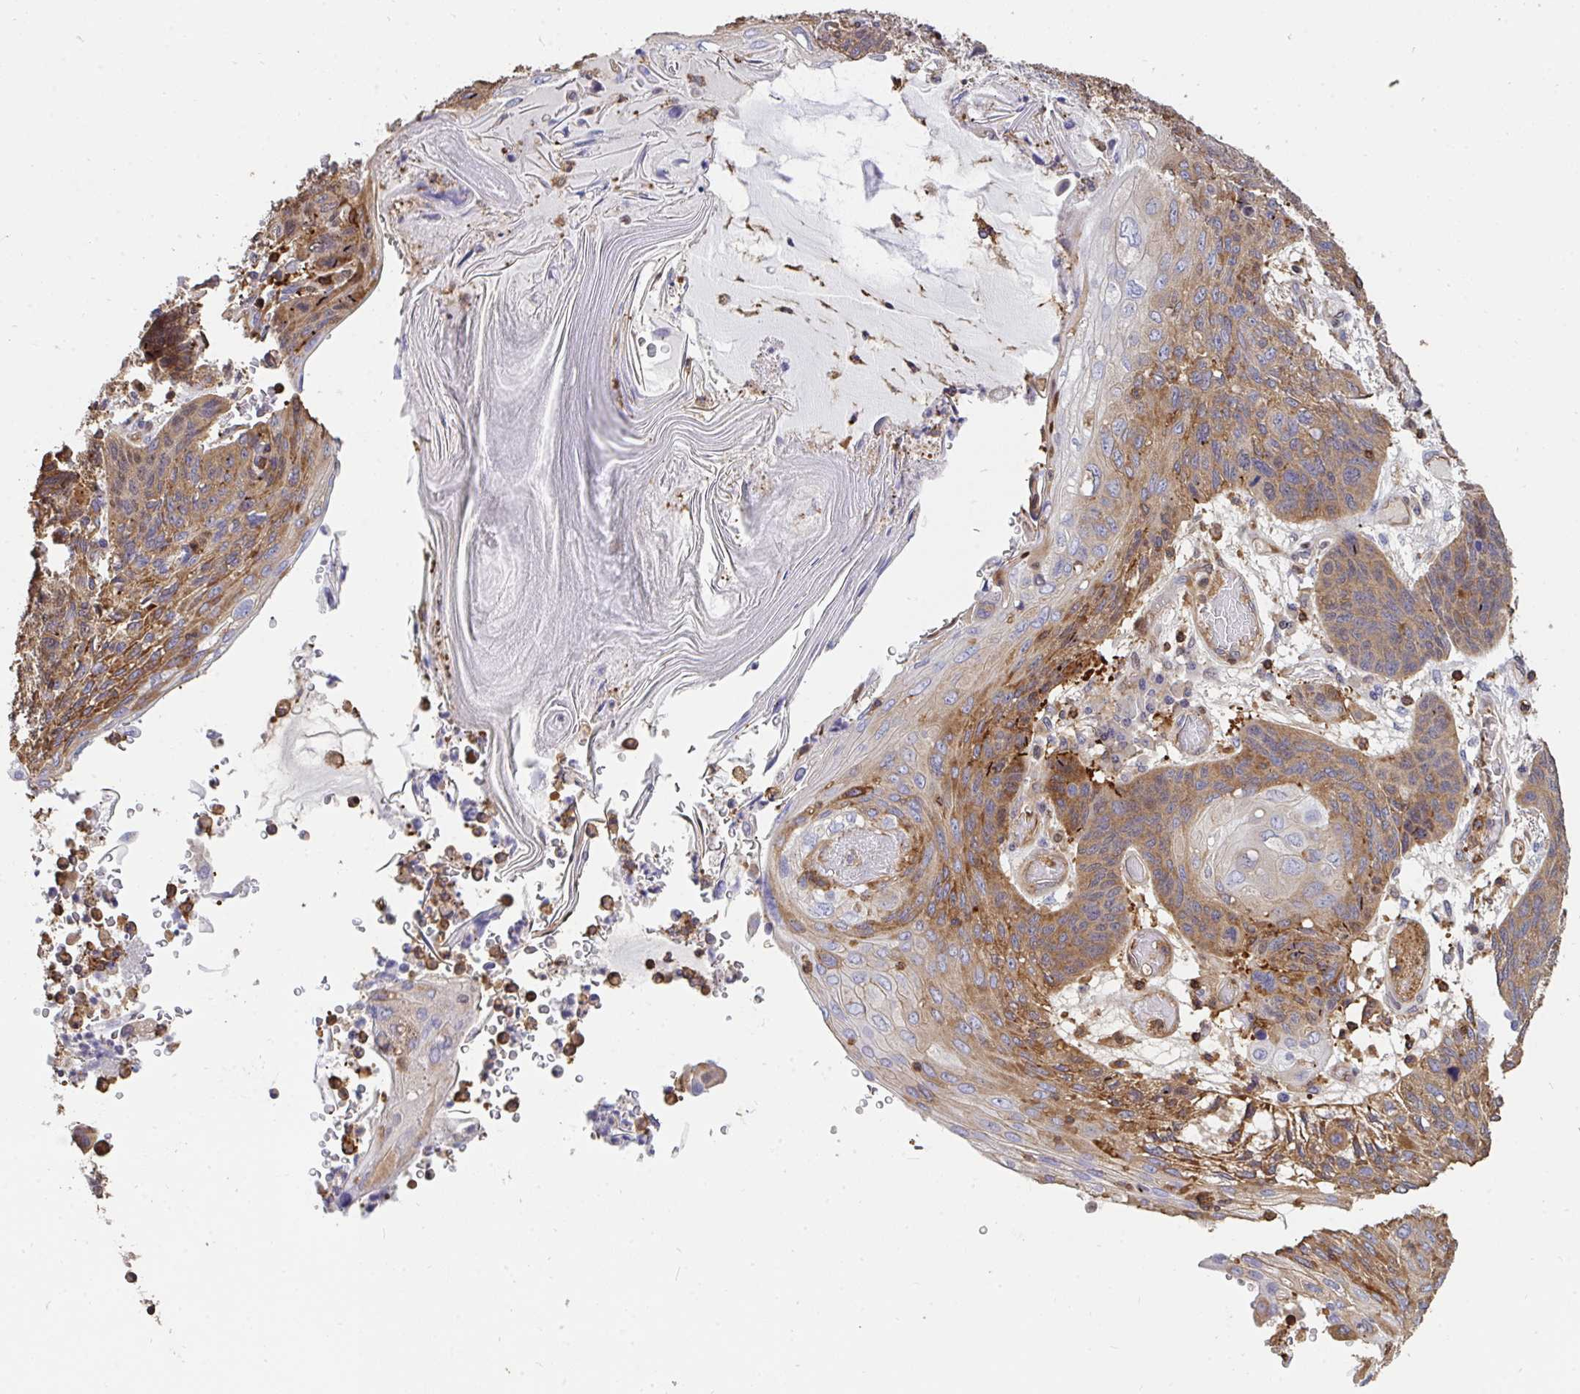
{"staining": {"intensity": "moderate", "quantity": "<25%", "location": "cytoplasmic/membranous"}, "tissue": "lung cancer", "cell_type": "Tumor cells", "image_type": "cancer", "snomed": [{"axis": "morphology", "description": "Squamous cell carcinoma, NOS"}, {"axis": "morphology", "description": "Squamous cell carcinoma, metastatic, NOS"}, {"axis": "topography", "description": "Lymph node"}, {"axis": "topography", "description": "Lung"}], "caption": "Tumor cells exhibit low levels of moderate cytoplasmic/membranous expression in approximately <25% of cells in lung metastatic squamous cell carcinoma.", "gene": "CFL1", "patient": {"sex": "male", "age": 41}}